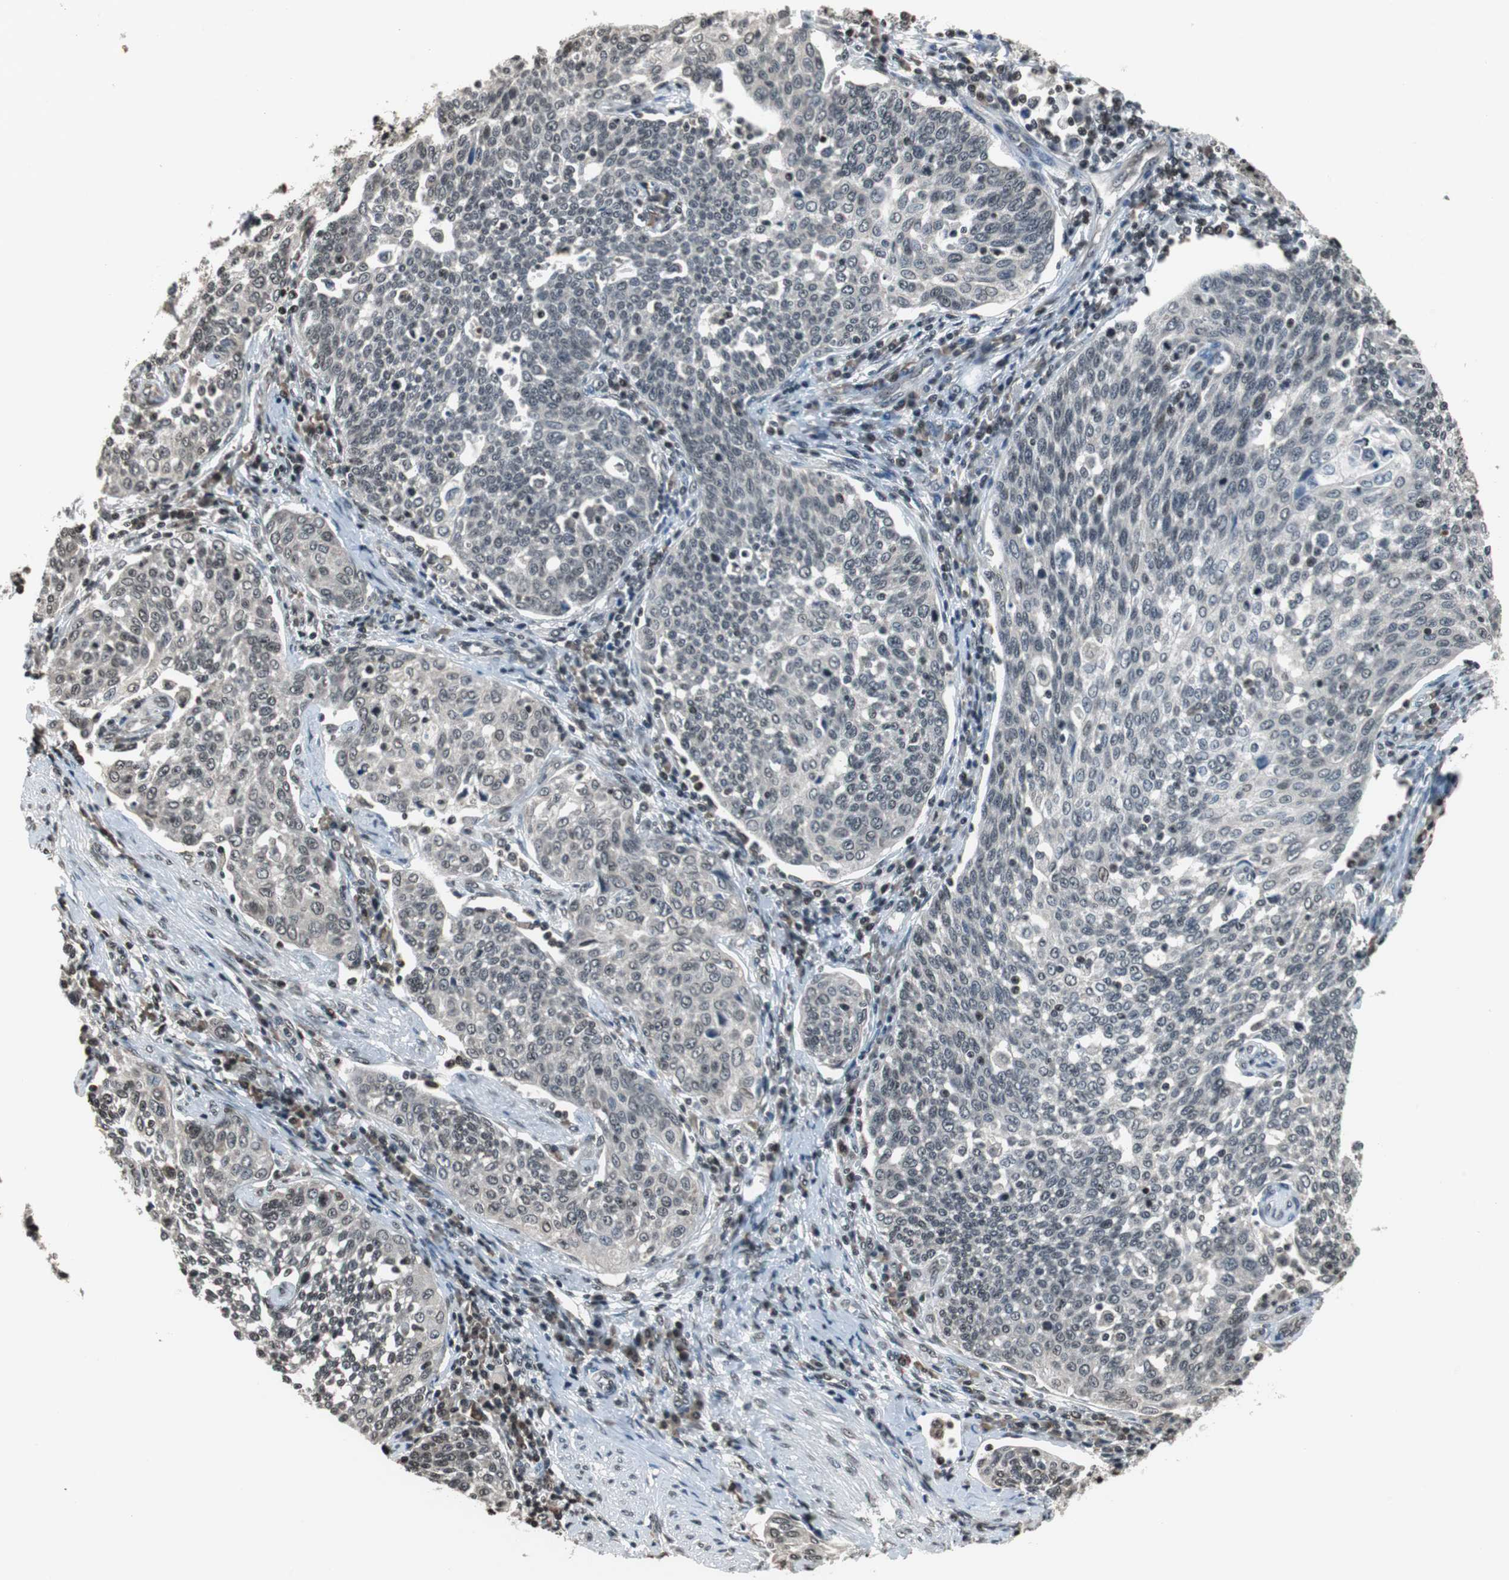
{"staining": {"intensity": "negative", "quantity": "none", "location": "none"}, "tissue": "cervical cancer", "cell_type": "Tumor cells", "image_type": "cancer", "snomed": [{"axis": "morphology", "description": "Squamous cell carcinoma, NOS"}, {"axis": "topography", "description": "Cervix"}], "caption": "Immunohistochemistry of human cervical squamous cell carcinoma exhibits no staining in tumor cells. Nuclei are stained in blue.", "gene": "REST", "patient": {"sex": "female", "age": 34}}